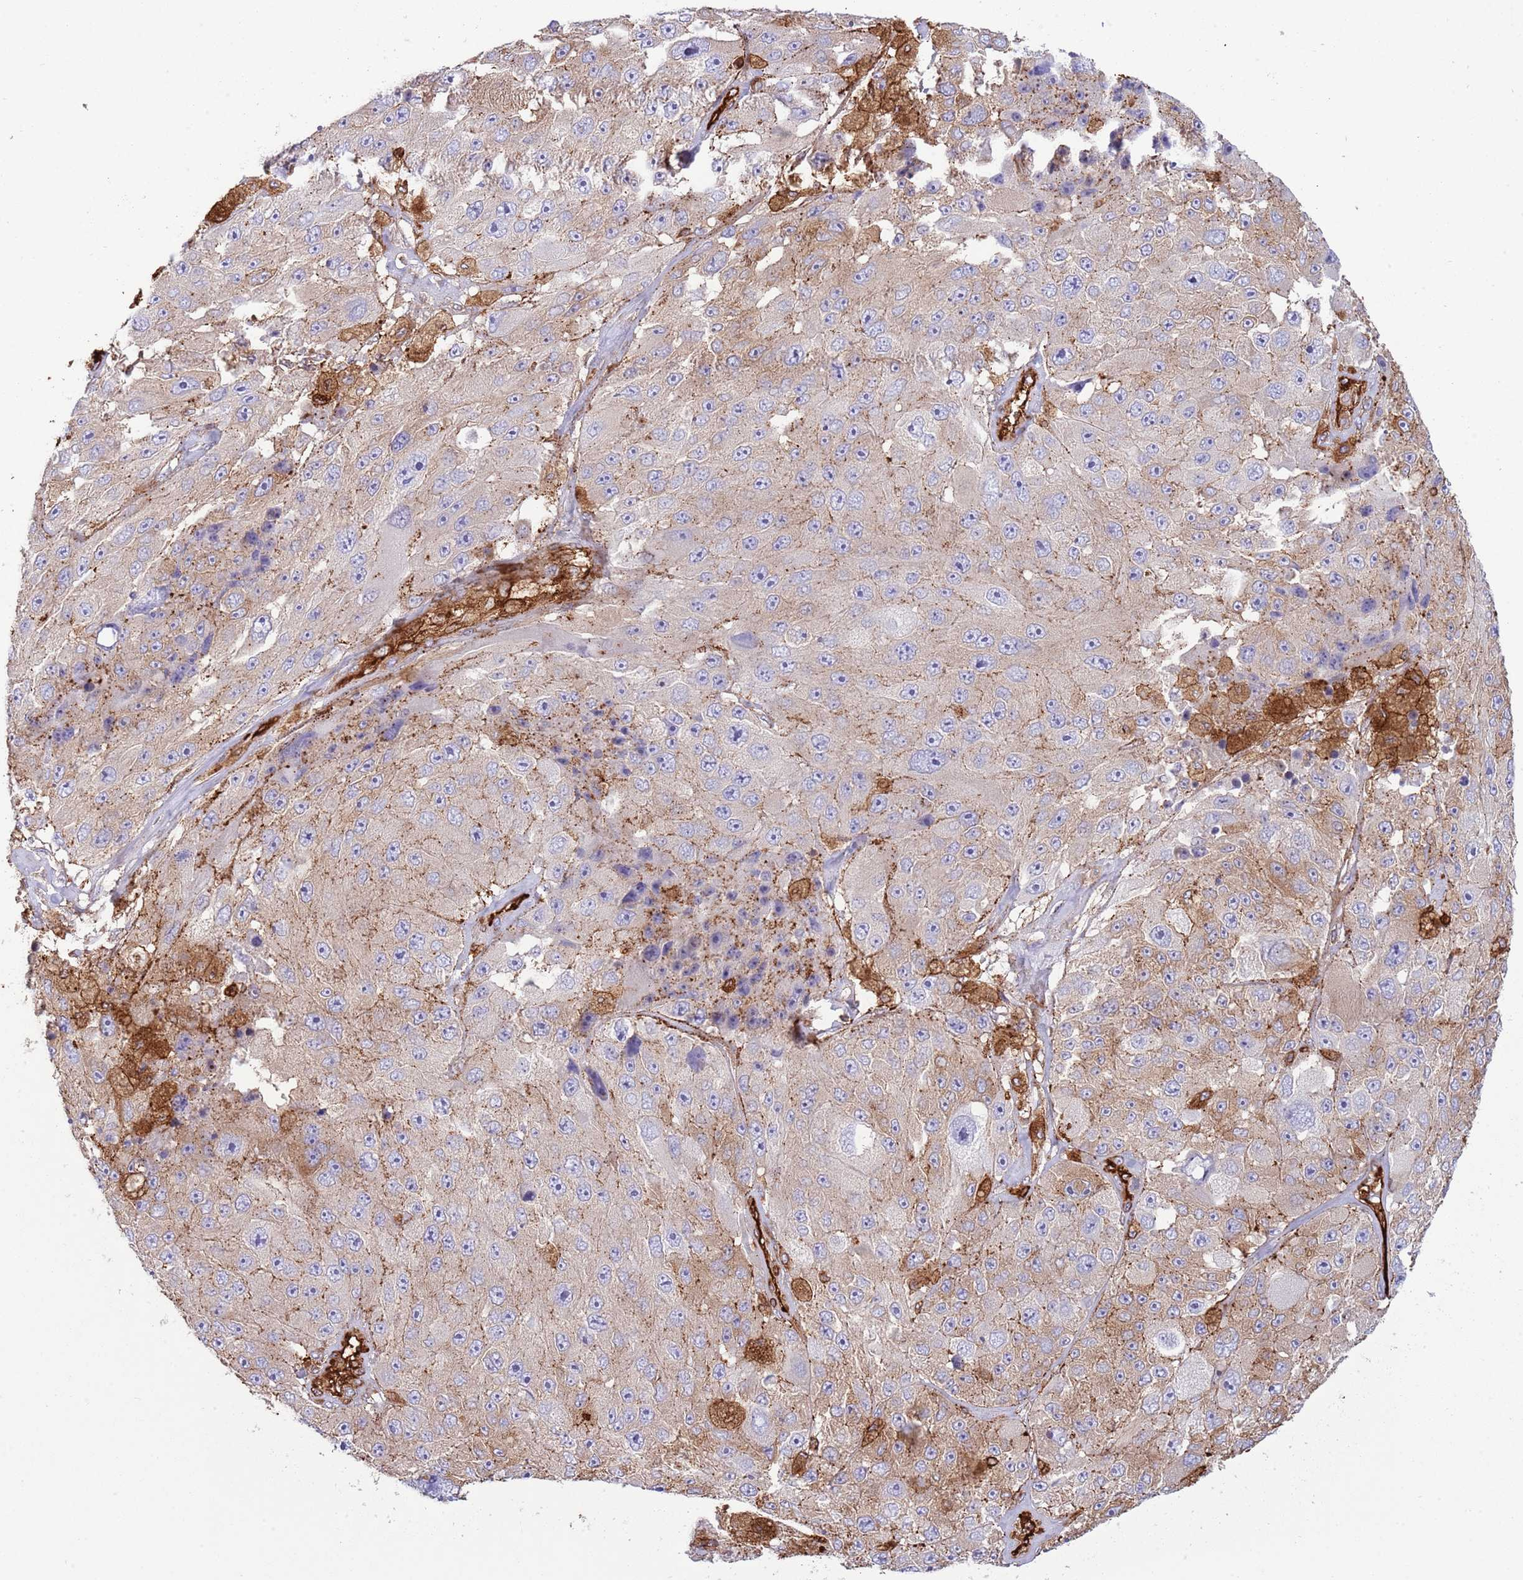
{"staining": {"intensity": "weak", "quantity": "<25%", "location": "cytoplasmic/membranous"}, "tissue": "melanoma", "cell_type": "Tumor cells", "image_type": "cancer", "snomed": [{"axis": "morphology", "description": "Malignant melanoma, Metastatic site"}, {"axis": "topography", "description": "Lymph node"}], "caption": "Immunohistochemistry image of human melanoma stained for a protein (brown), which exhibits no staining in tumor cells. (IHC, brightfield microscopy, high magnification).", "gene": "KBTBD7", "patient": {"sex": "male", "age": 62}}